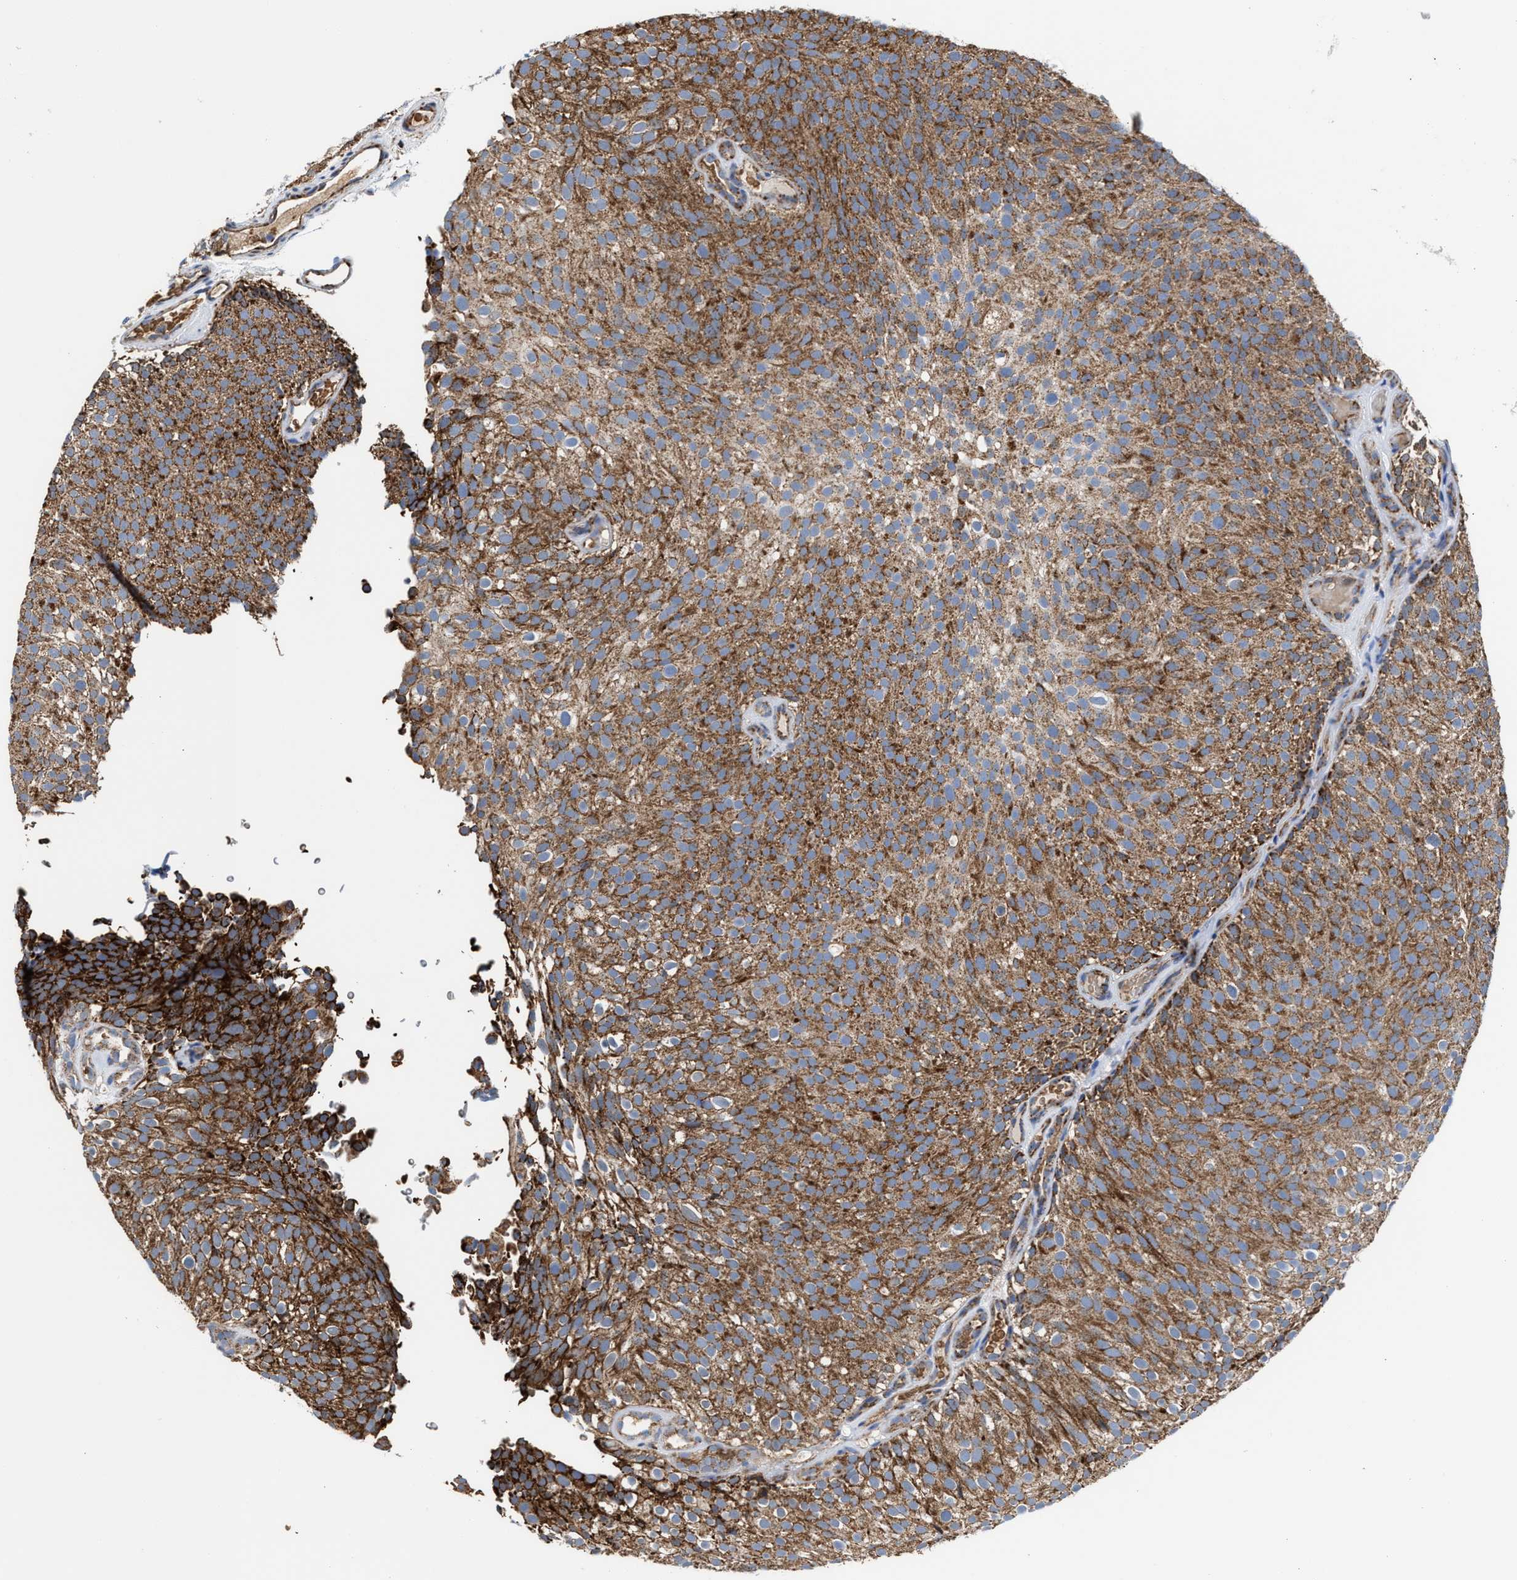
{"staining": {"intensity": "strong", "quantity": ">75%", "location": "cytoplasmic/membranous"}, "tissue": "urothelial cancer", "cell_type": "Tumor cells", "image_type": "cancer", "snomed": [{"axis": "morphology", "description": "Urothelial carcinoma, Low grade"}, {"axis": "topography", "description": "Urinary bladder"}], "caption": "Urothelial carcinoma (low-grade) stained with a brown dye reveals strong cytoplasmic/membranous positive staining in approximately >75% of tumor cells.", "gene": "MECR", "patient": {"sex": "male", "age": 78}}